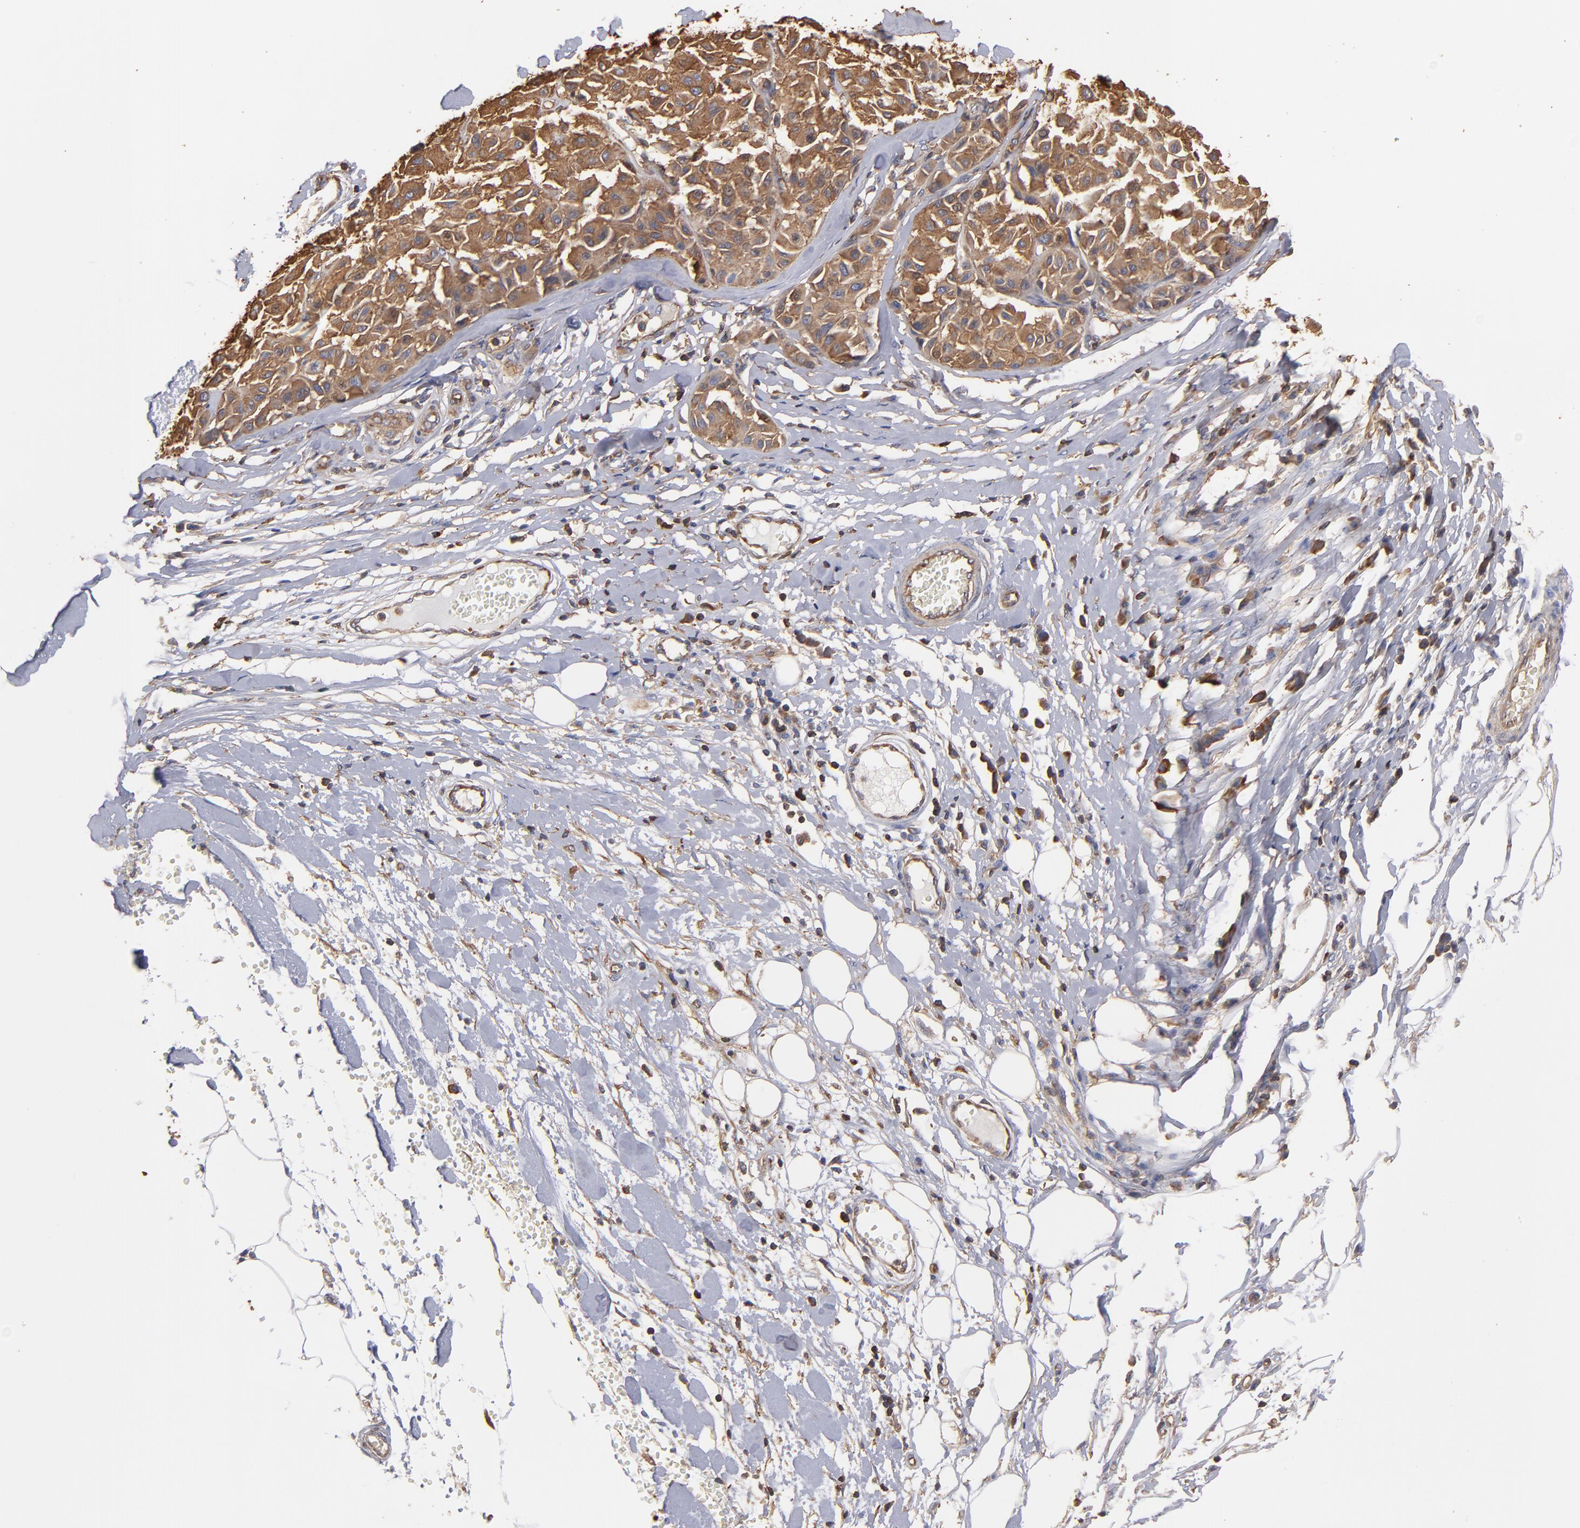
{"staining": {"intensity": "moderate", "quantity": ">75%", "location": "cytoplasmic/membranous"}, "tissue": "melanoma", "cell_type": "Tumor cells", "image_type": "cancer", "snomed": [{"axis": "morphology", "description": "Malignant melanoma, Metastatic site"}, {"axis": "topography", "description": "Soft tissue"}], "caption": "Melanoma stained for a protein reveals moderate cytoplasmic/membranous positivity in tumor cells.", "gene": "ACTN4", "patient": {"sex": "male", "age": 41}}